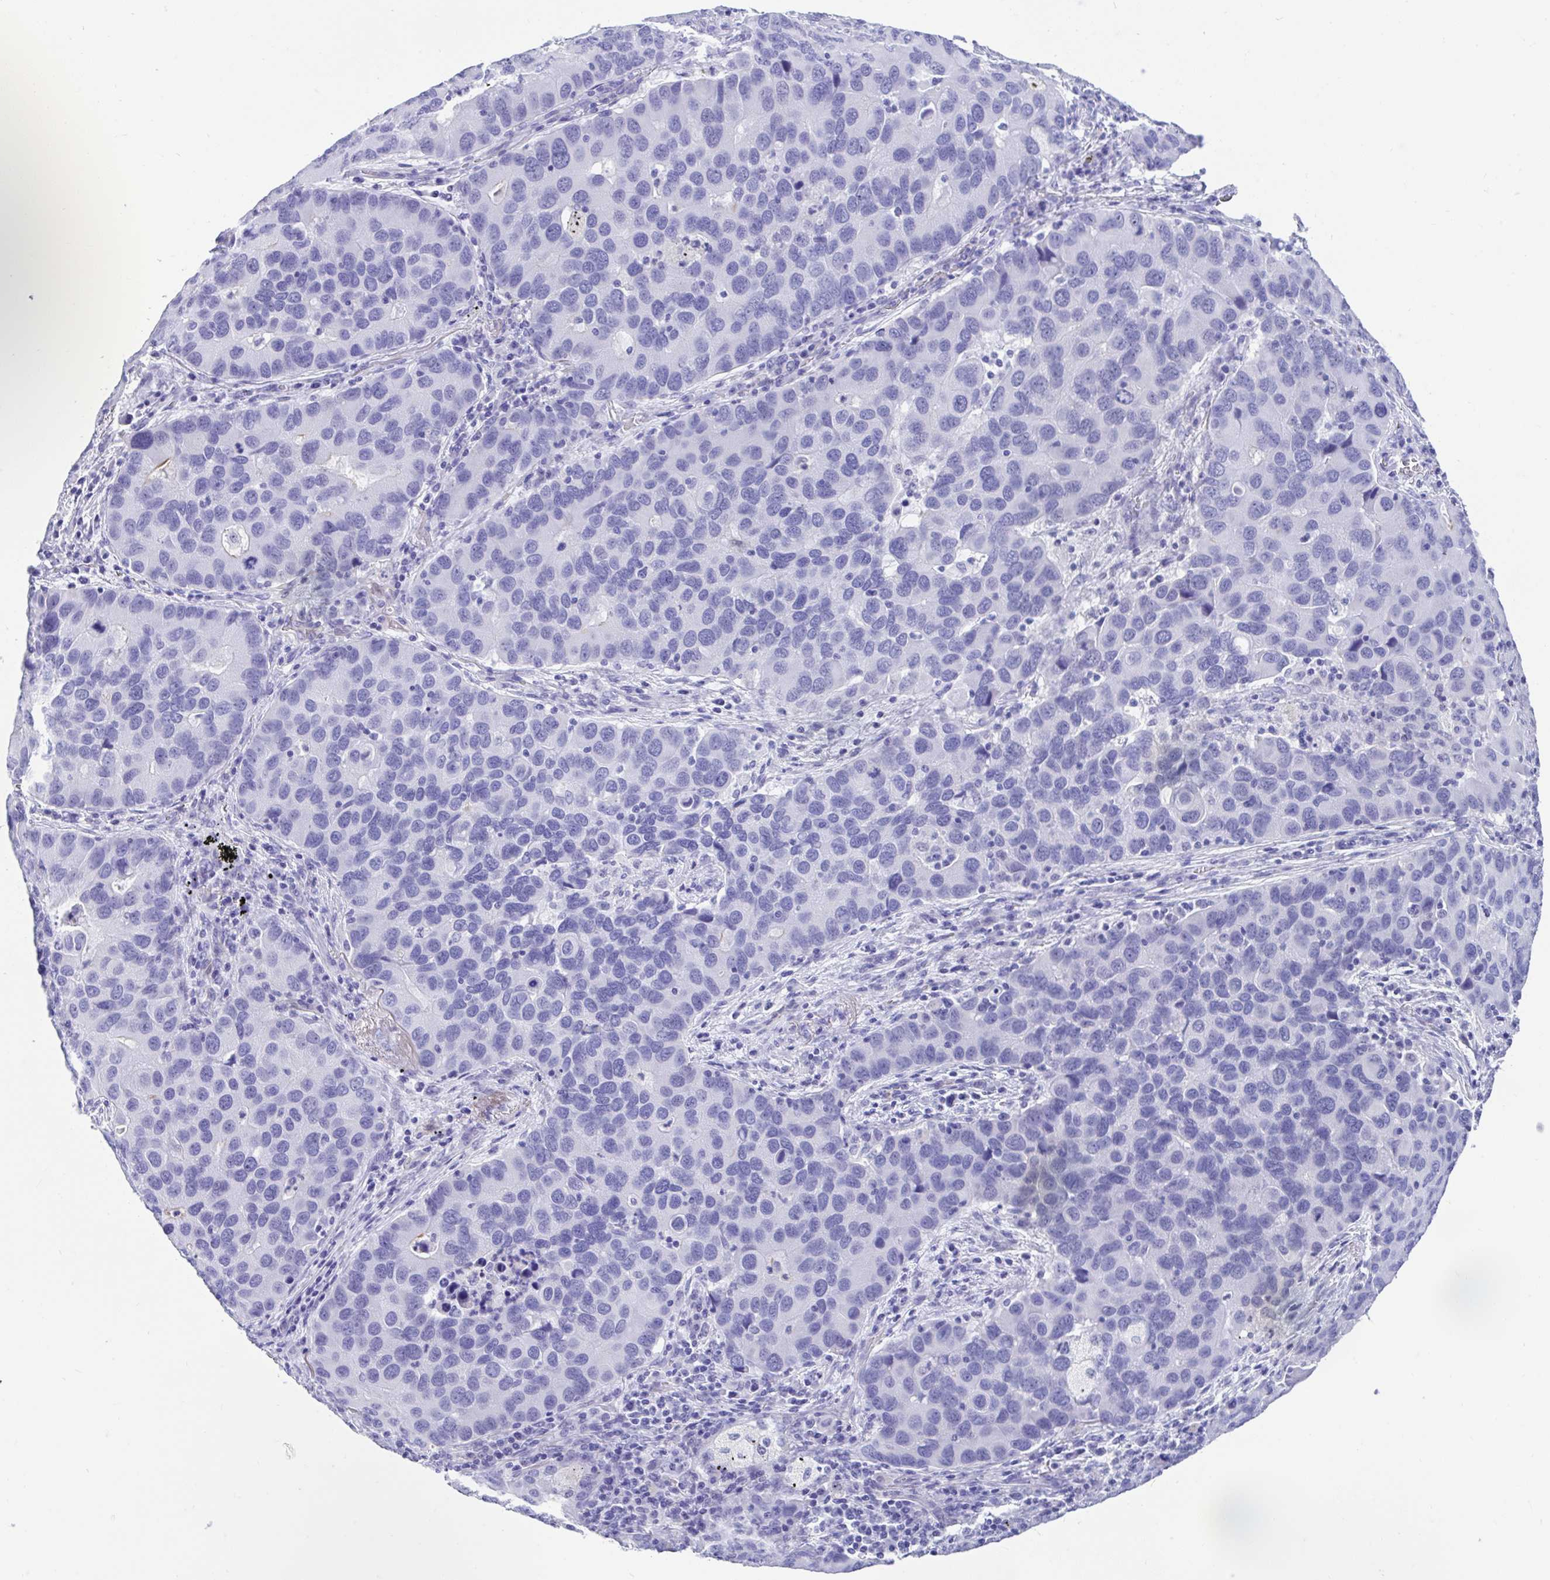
{"staining": {"intensity": "negative", "quantity": "none", "location": "none"}, "tissue": "lung cancer", "cell_type": "Tumor cells", "image_type": "cancer", "snomed": [{"axis": "morphology", "description": "Aneuploidy"}, {"axis": "morphology", "description": "Adenocarcinoma, NOS"}, {"axis": "topography", "description": "Lymph node"}, {"axis": "topography", "description": "Lung"}], "caption": "Immunohistochemistry (IHC) image of human lung adenocarcinoma stained for a protein (brown), which demonstrates no expression in tumor cells. The staining was performed using DAB to visualize the protein expression in brown, while the nuclei were stained in blue with hematoxylin (Magnification: 20x).", "gene": "FAM107A", "patient": {"sex": "female", "age": 74}}